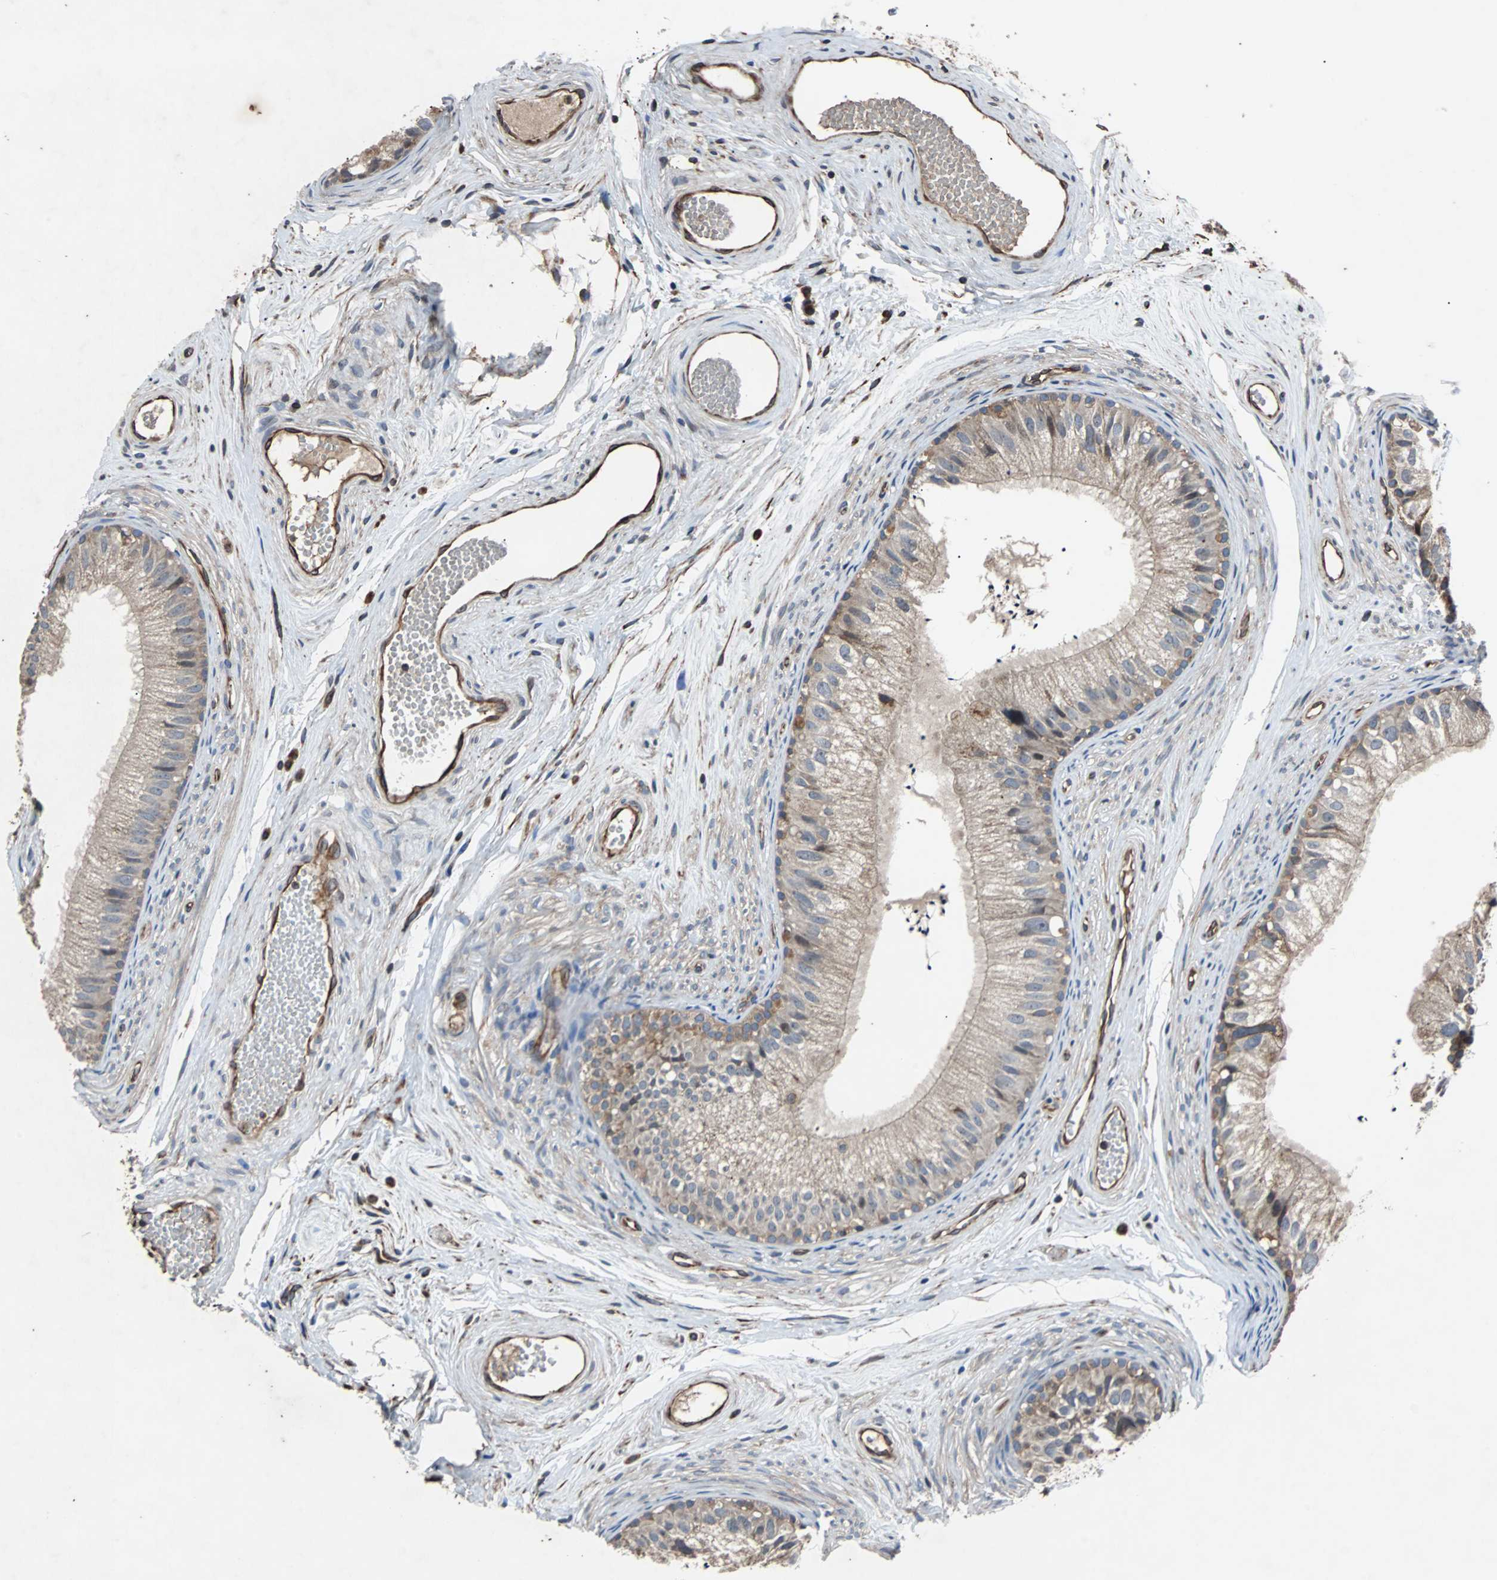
{"staining": {"intensity": "moderate", "quantity": ">75%", "location": "cytoplasmic/membranous"}, "tissue": "epididymis", "cell_type": "Glandular cells", "image_type": "normal", "snomed": [{"axis": "morphology", "description": "Normal tissue, NOS"}, {"axis": "topography", "description": "Epididymis"}], "caption": "Approximately >75% of glandular cells in normal human epididymis show moderate cytoplasmic/membranous protein expression as visualized by brown immunohistochemical staining.", "gene": "ACTR3", "patient": {"sex": "male", "age": 56}}